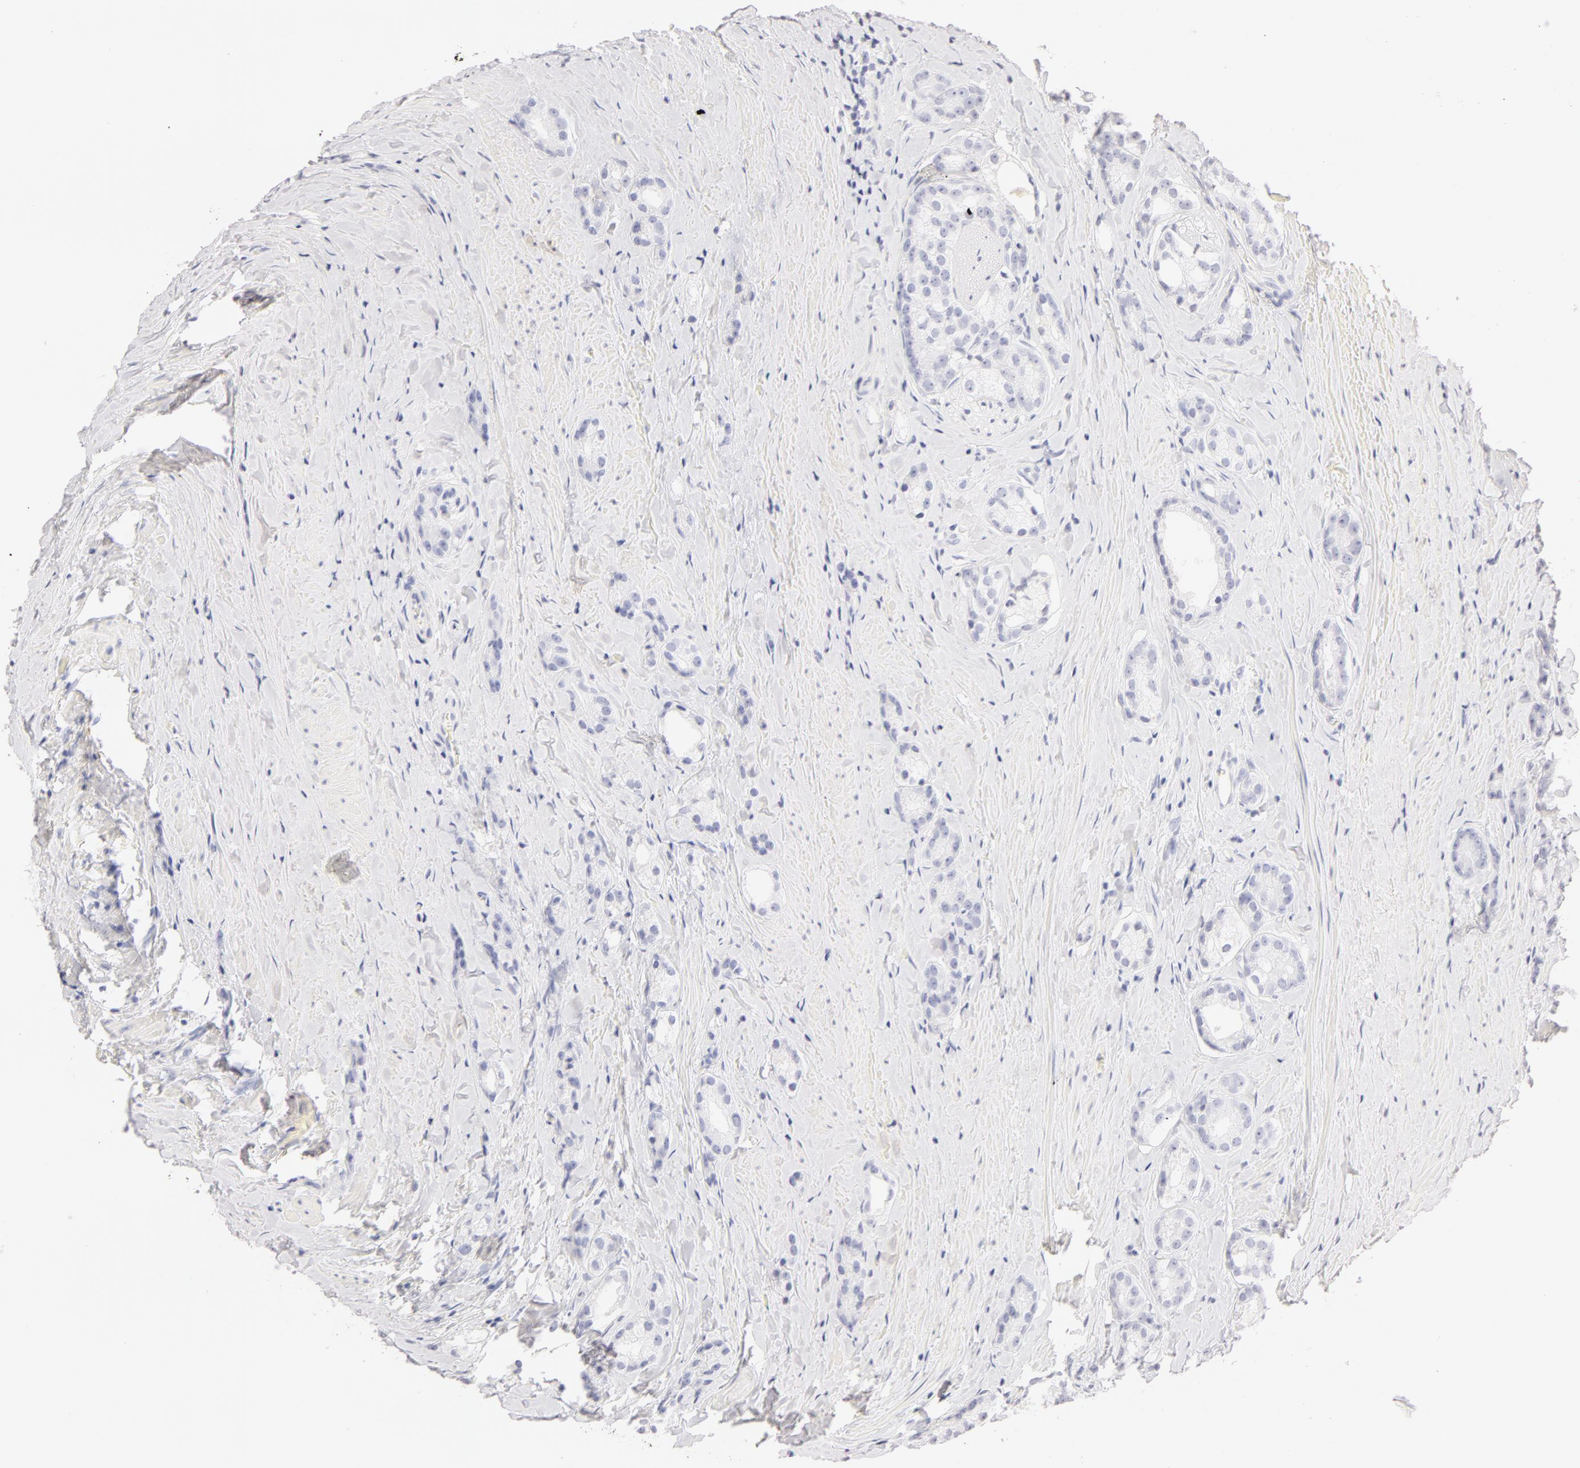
{"staining": {"intensity": "negative", "quantity": "none", "location": "none"}, "tissue": "prostate cancer", "cell_type": "Tumor cells", "image_type": "cancer", "snomed": [{"axis": "morphology", "description": "Adenocarcinoma, Medium grade"}, {"axis": "topography", "description": "Prostate"}], "caption": "Human adenocarcinoma (medium-grade) (prostate) stained for a protein using immunohistochemistry shows no positivity in tumor cells.", "gene": "LGALS7B", "patient": {"sex": "male", "age": 59}}